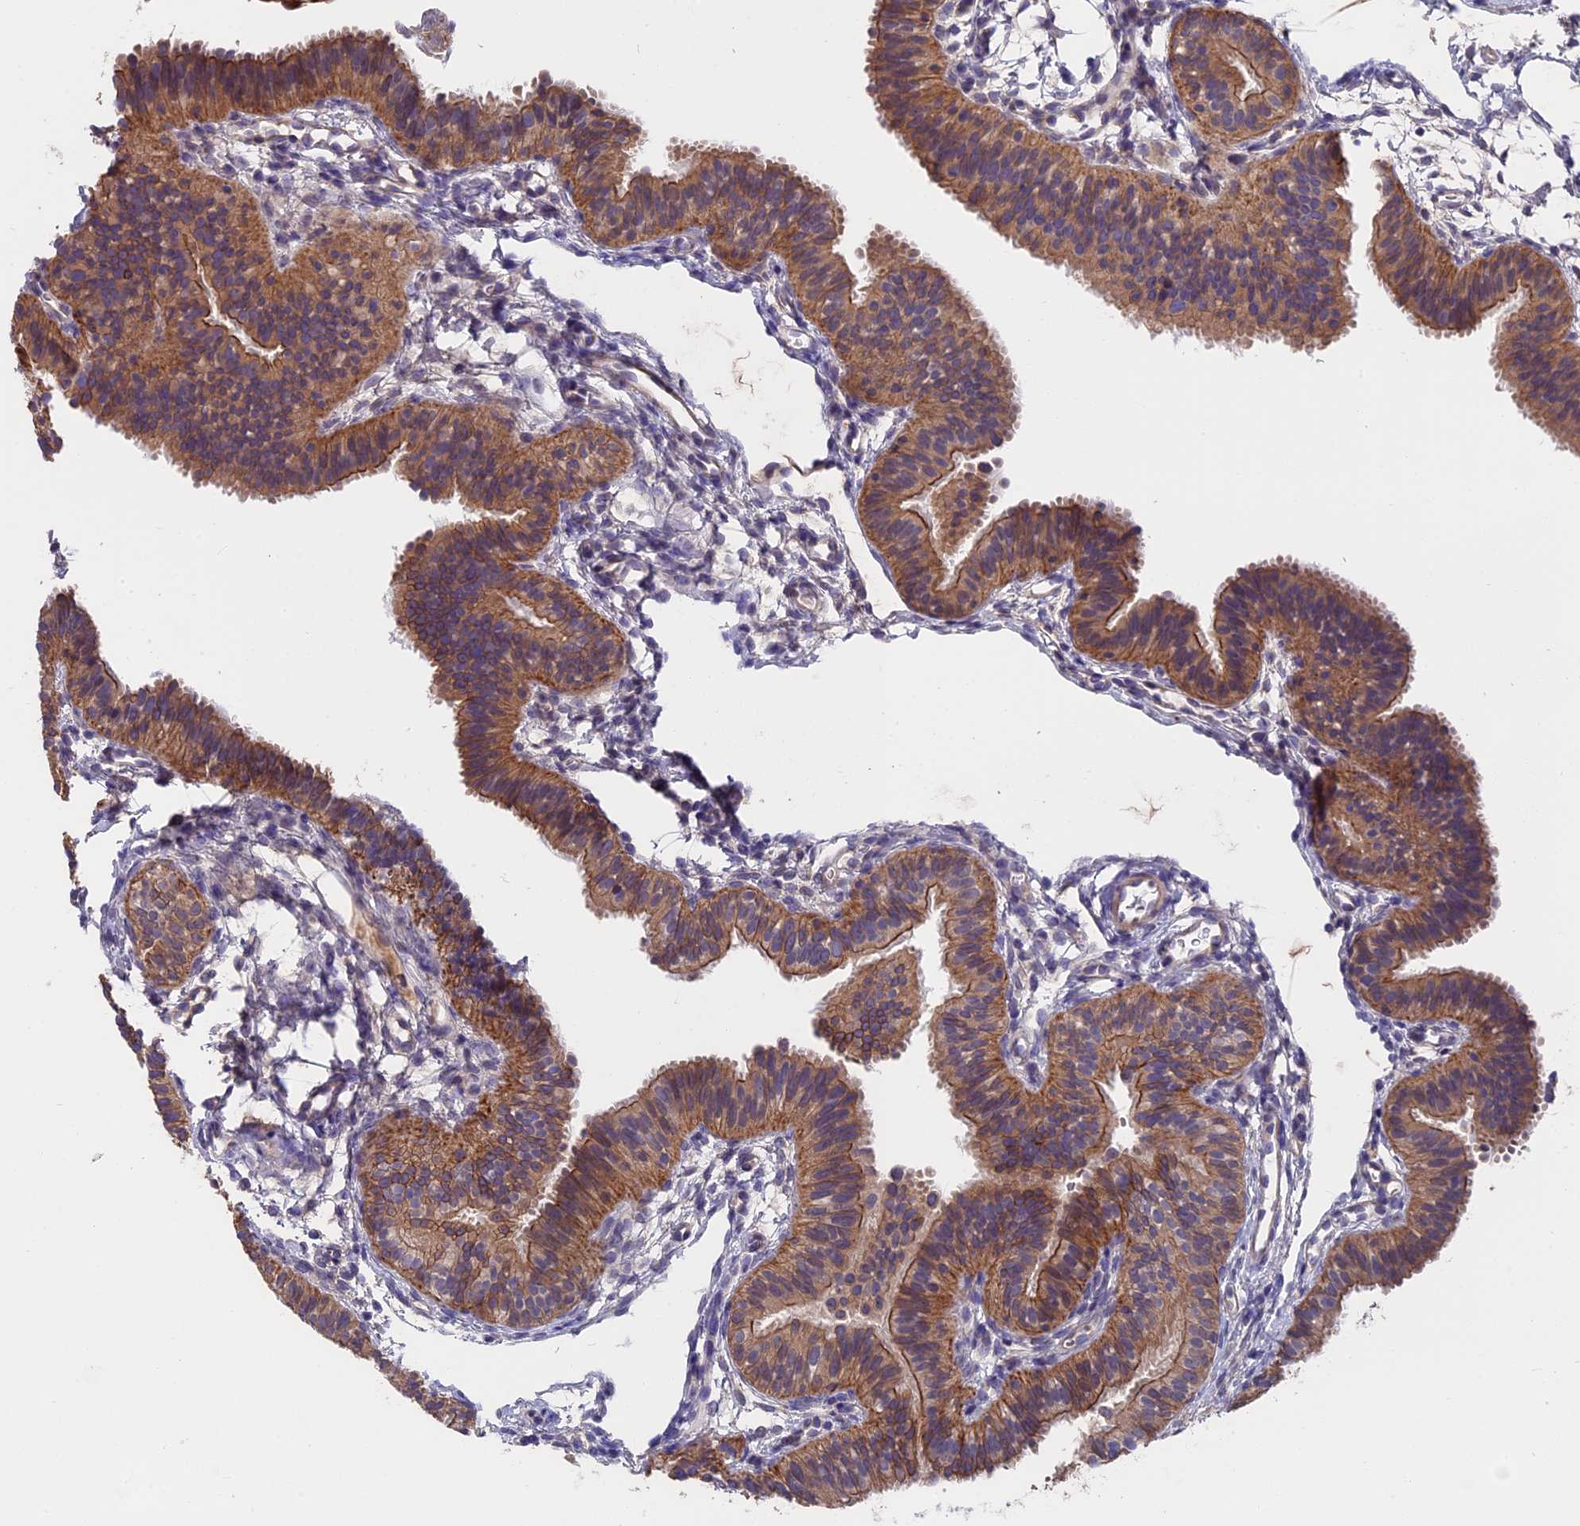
{"staining": {"intensity": "moderate", "quantity": ">75%", "location": "cytoplasmic/membranous"}, "tissue": "fallopian tube", "cell_type": "Glandular cells", "image_type": "normal", "snomed": [{"axis": "morphology", "description": "Normal tissue, NOS"}, {"axis": "topography", "description": "Fallopian tube"}], "caption": "About >75% of glandular cells in benign fallopian tube exhibit moderate cytoplasmic/membranous protein positivity as visualized by brown immunohistochemical staining.", "gene": "ZCCHC2", "patient": {"sex": "female", "age": 35}}